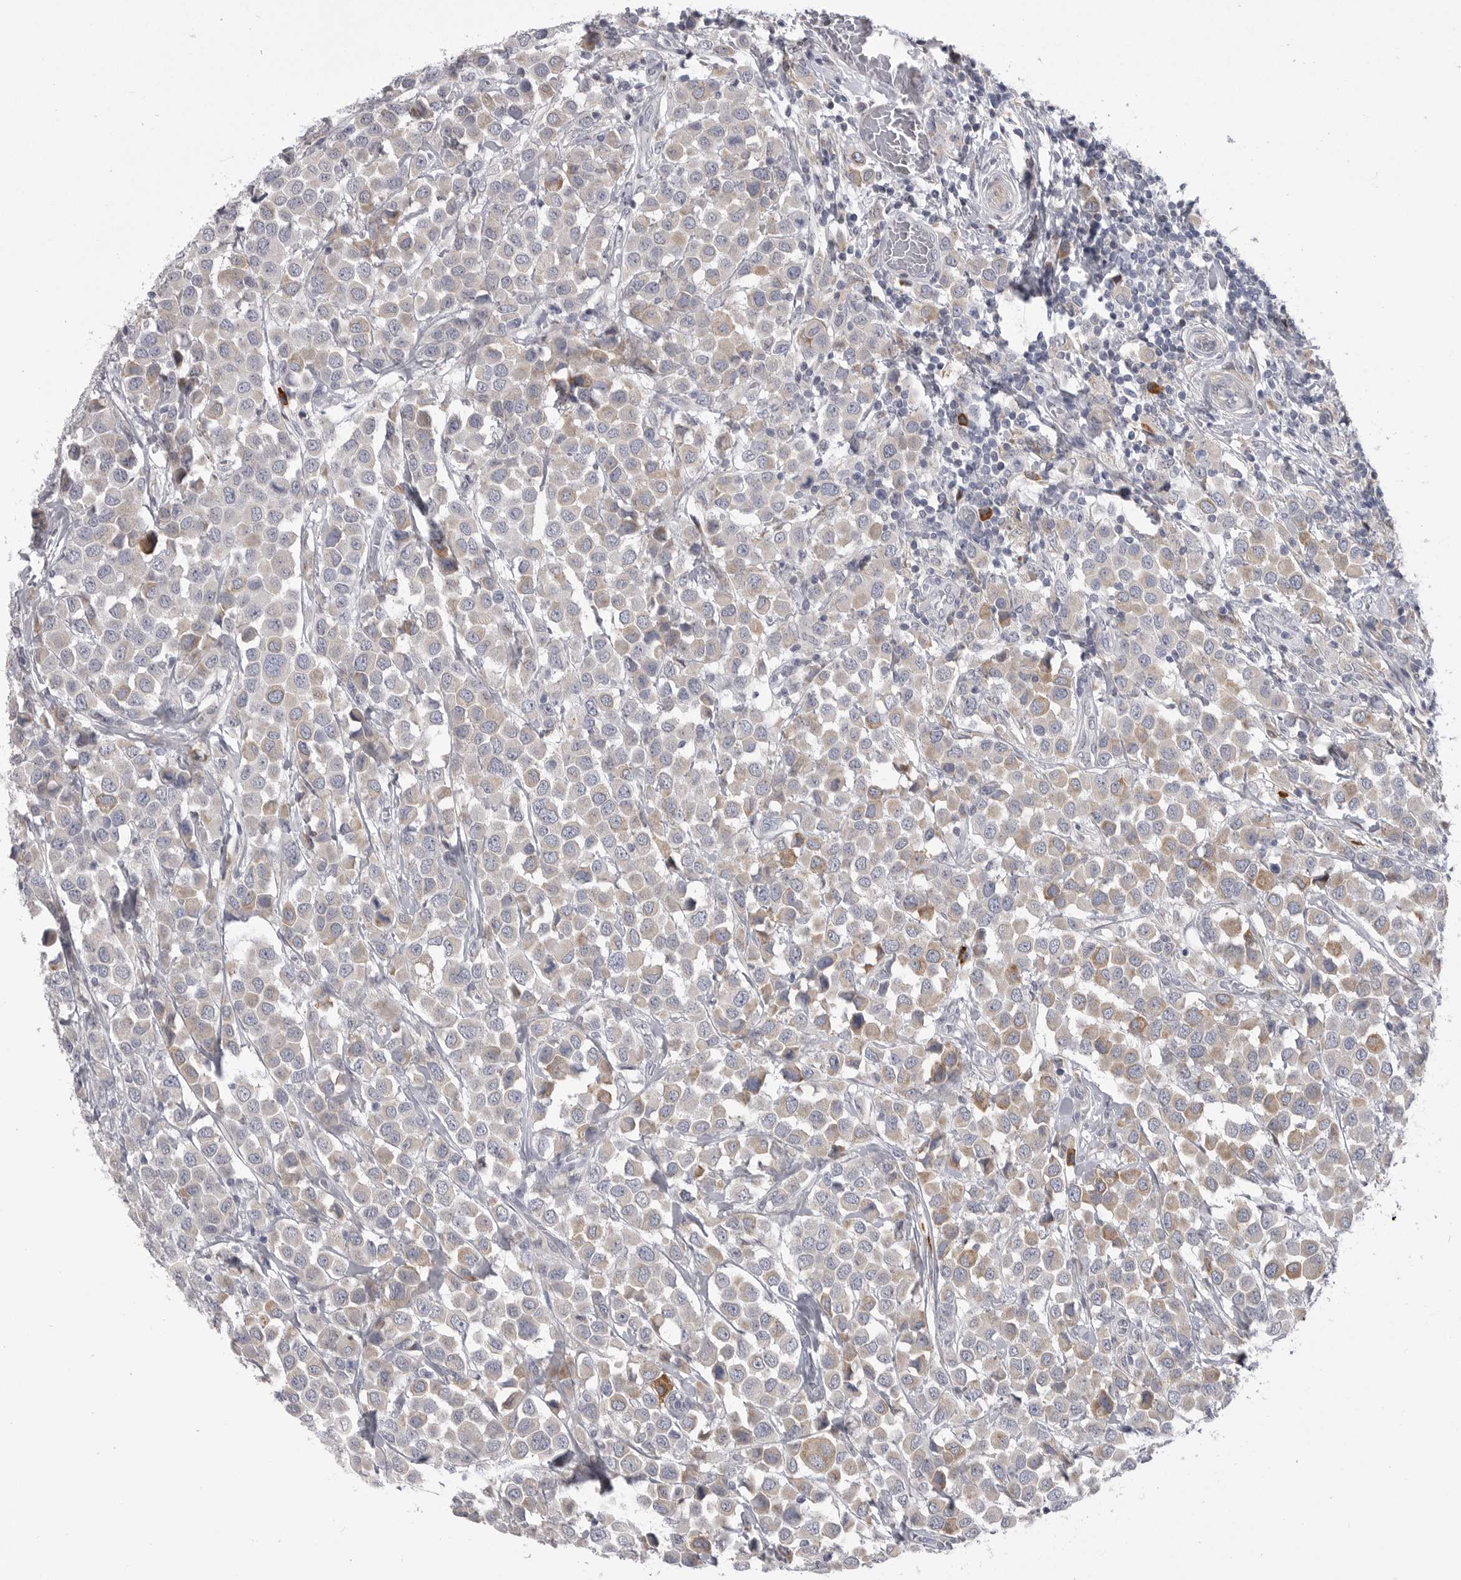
{"staining": {"intensity": "weak", "quantity": "<25%", "location": "cytoplasmic/membranous"}, "tissue": "breast cancer", "cell_type": "Tumor cells", "image_type": "cancer", "snomed": [{"axis": "morphology", "description": "Duct carcinoma"}, {"axis": "topography", "description": "Breast"}], "caption": "A micrograph of breast cancer (invasive ductal carcinoma) stained for a protein exhibits no brown staining in tumor cells.", "gene": "FKBP2", "patient": {"sex": "female", "age": 61}}